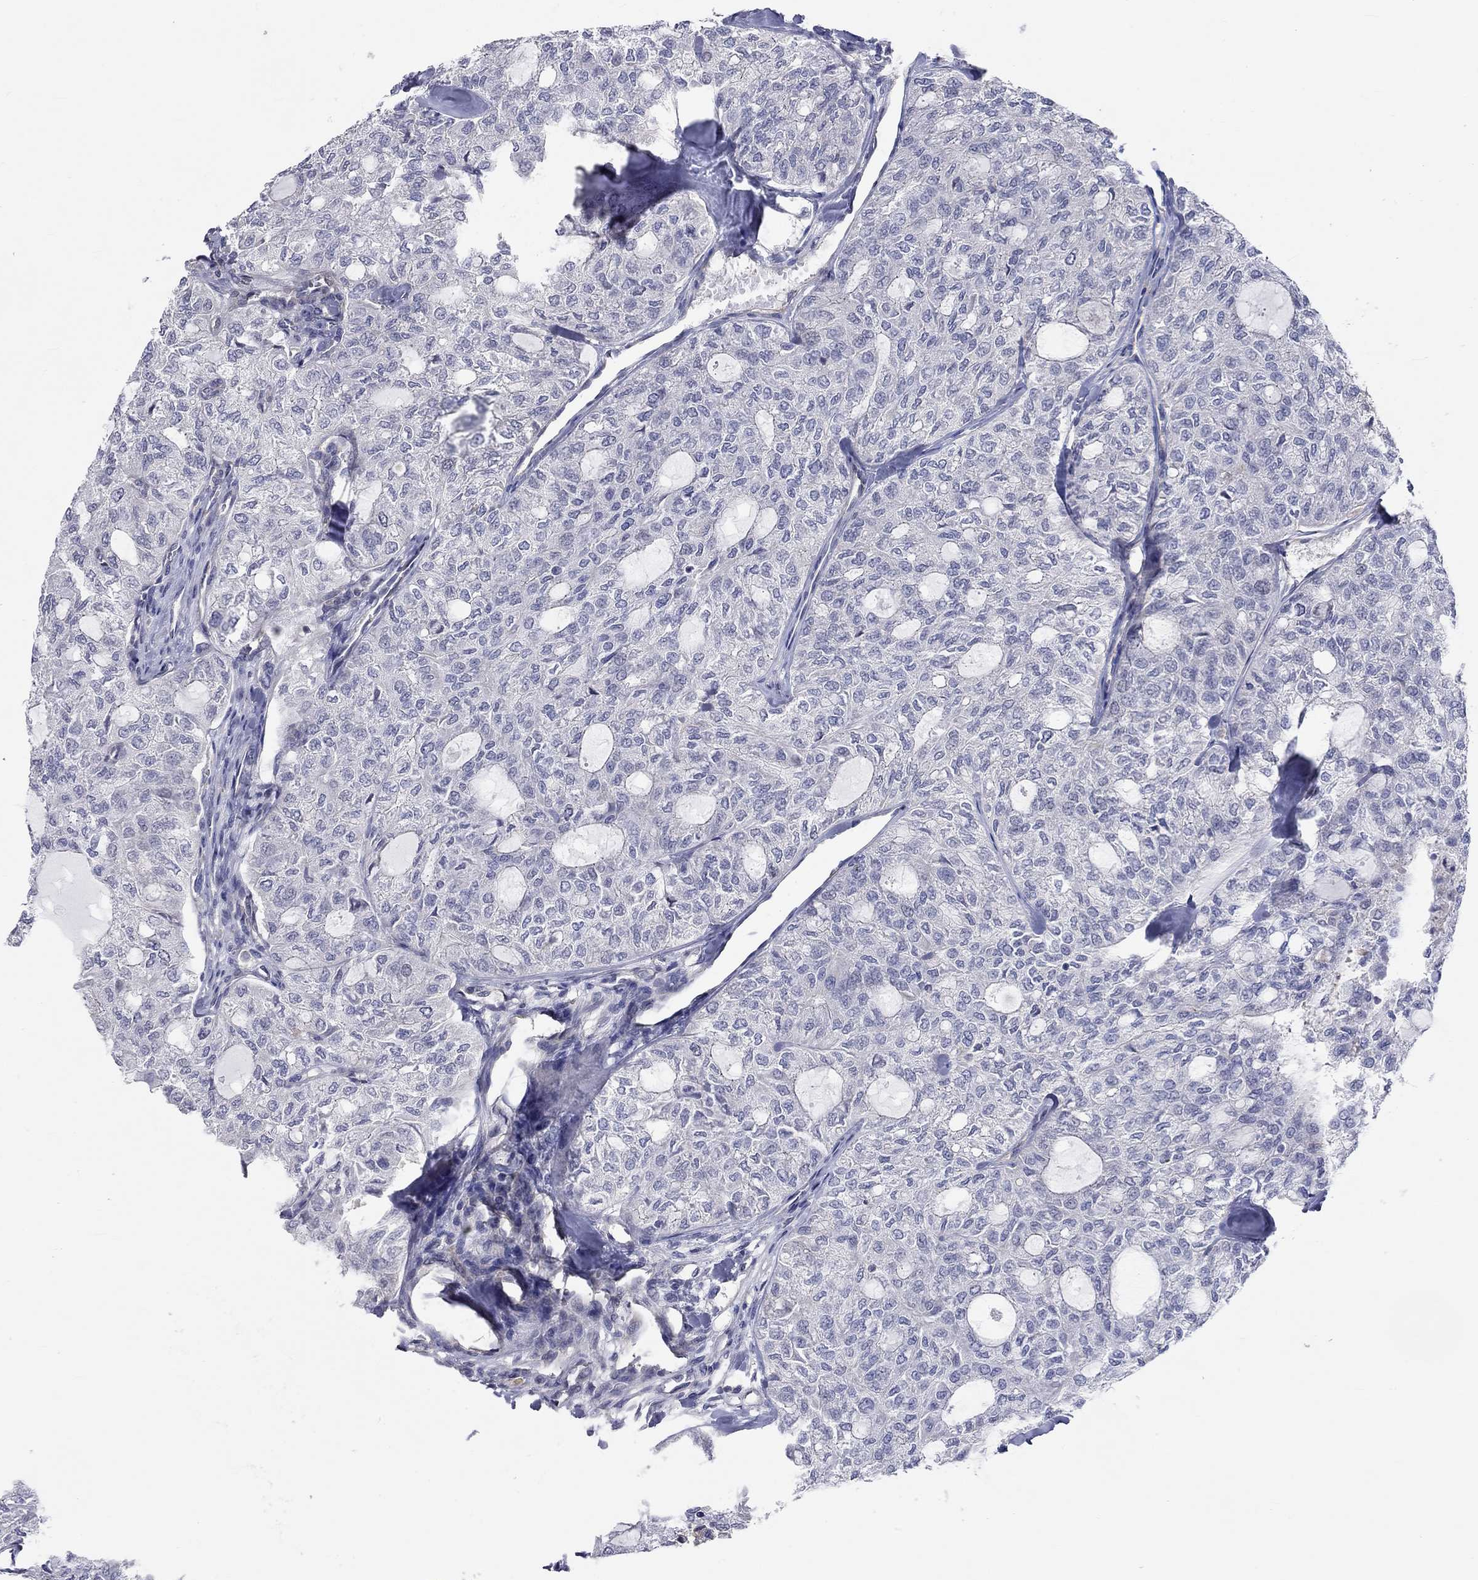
{"staining": {"intensity": "negative", "quantity": "none", "location": "none"}, "tissue": "thyroid cancer", "cell_type": "Tumor cells", "image_type": "cancer", "snomed": [{"axis": "morphology", "description": "Follicular adenoma carcinoma, NOS"}, {"axis": "topography", "description": "Thyroid gland"}], "caption": "There is no significant positivity in tumor cells of follicular adenoma carcinoma (thyroid).", "gene": "PCDHGA10", "patient": {"sex": "male", "age": 75}}